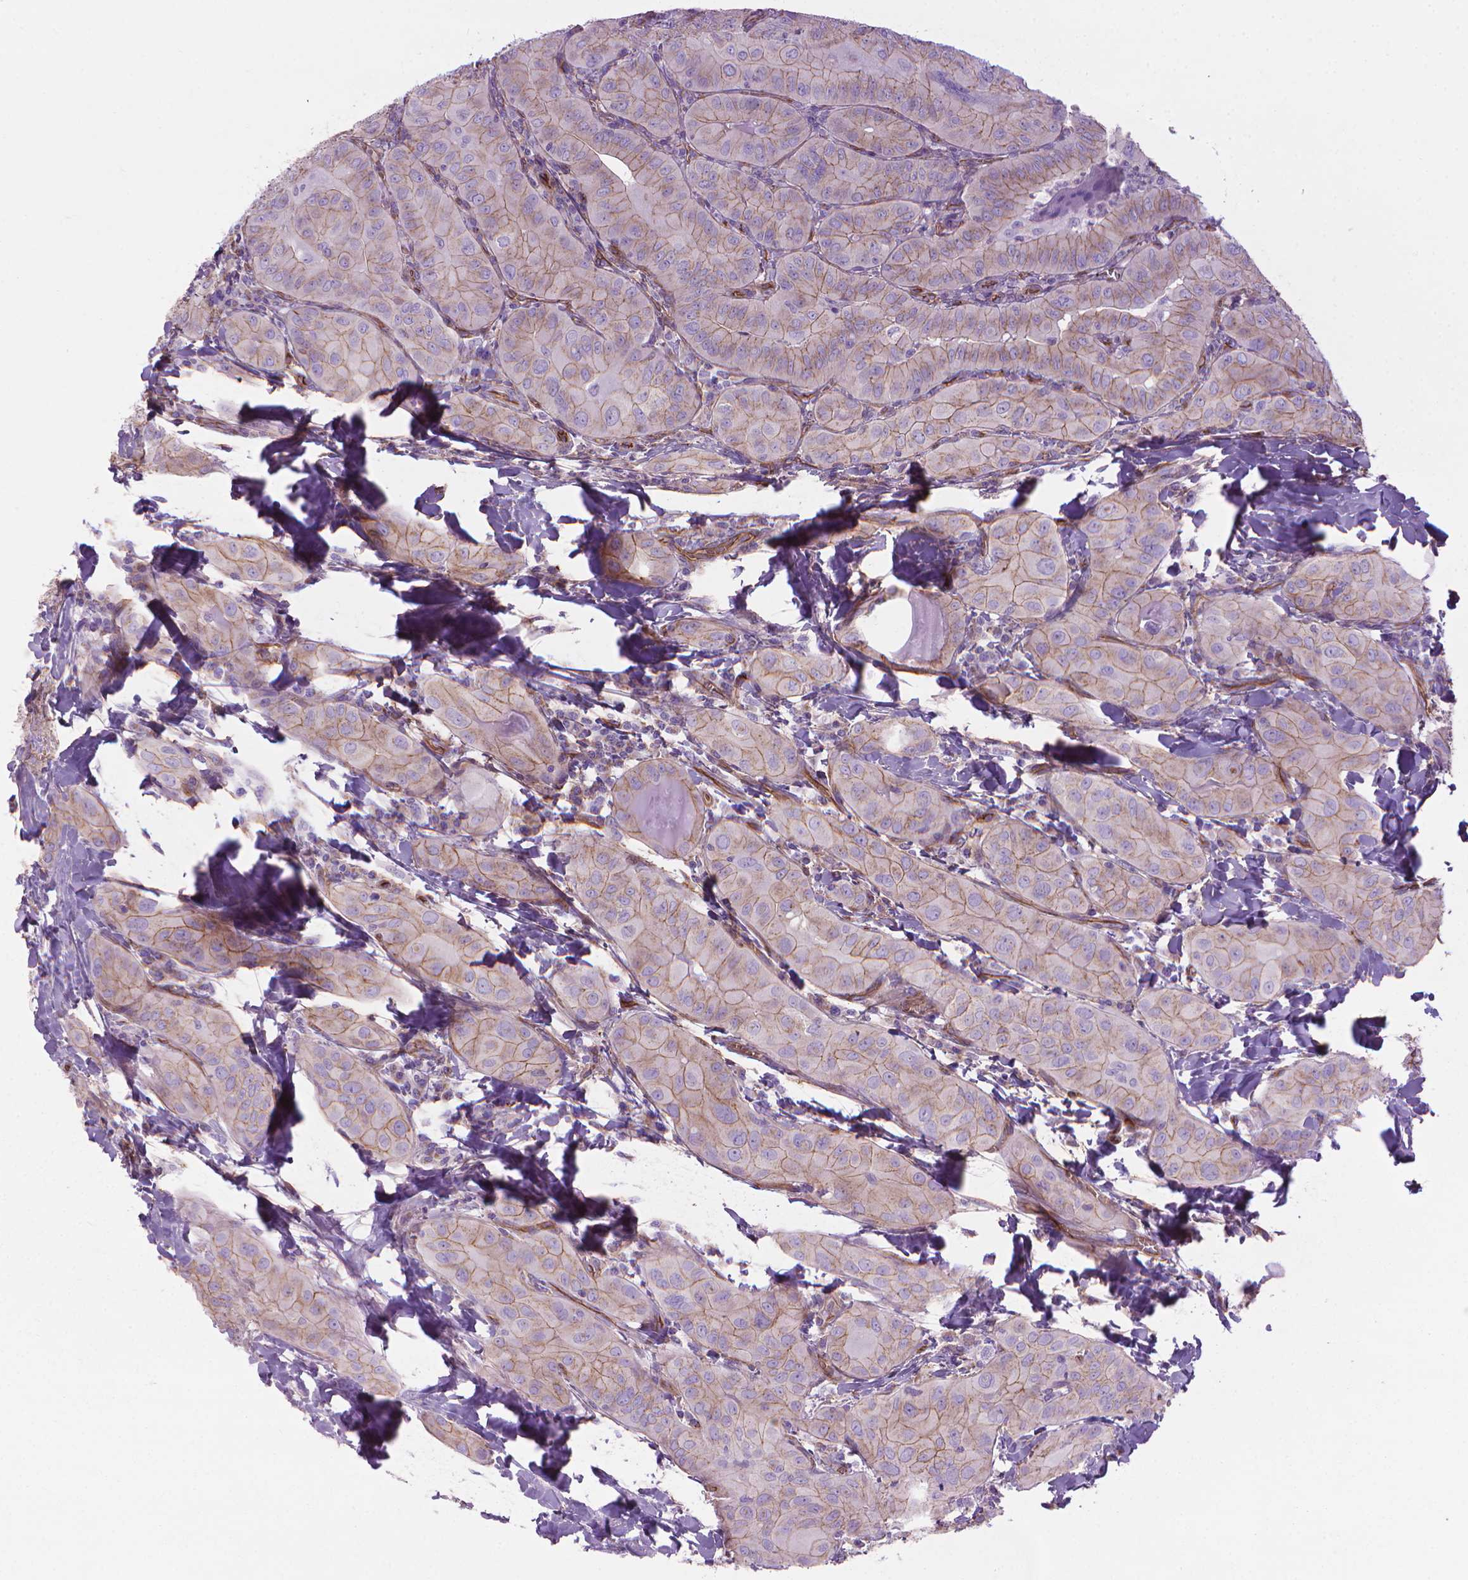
{"staining": {"intensity": "moderate", "quantity": "<25%", "location": "cytoplasmic/membranous"}, "tissue": "thyroid cancer", "cell_type": "Tumor cells", "image_type": "cancer", "snomed": [{"axis": "morphology", "description": "Papillary adenocarcinoma, NOS"}, {"axis": "topography", "description": "Thyroid gland"}], "caption": "IHC histopathology image of neoplastic tissue: human thyroid cancer stained using immunohistochemistry (IHC) reveals low levels of moderate protein expression localized specifically in the cytoplasmic/membranous of tumor cells, appearing as a cytoplasmic/membranous brown color.", "gene": "TENT5A", "patient": {"sex": "female", "age": 37}}